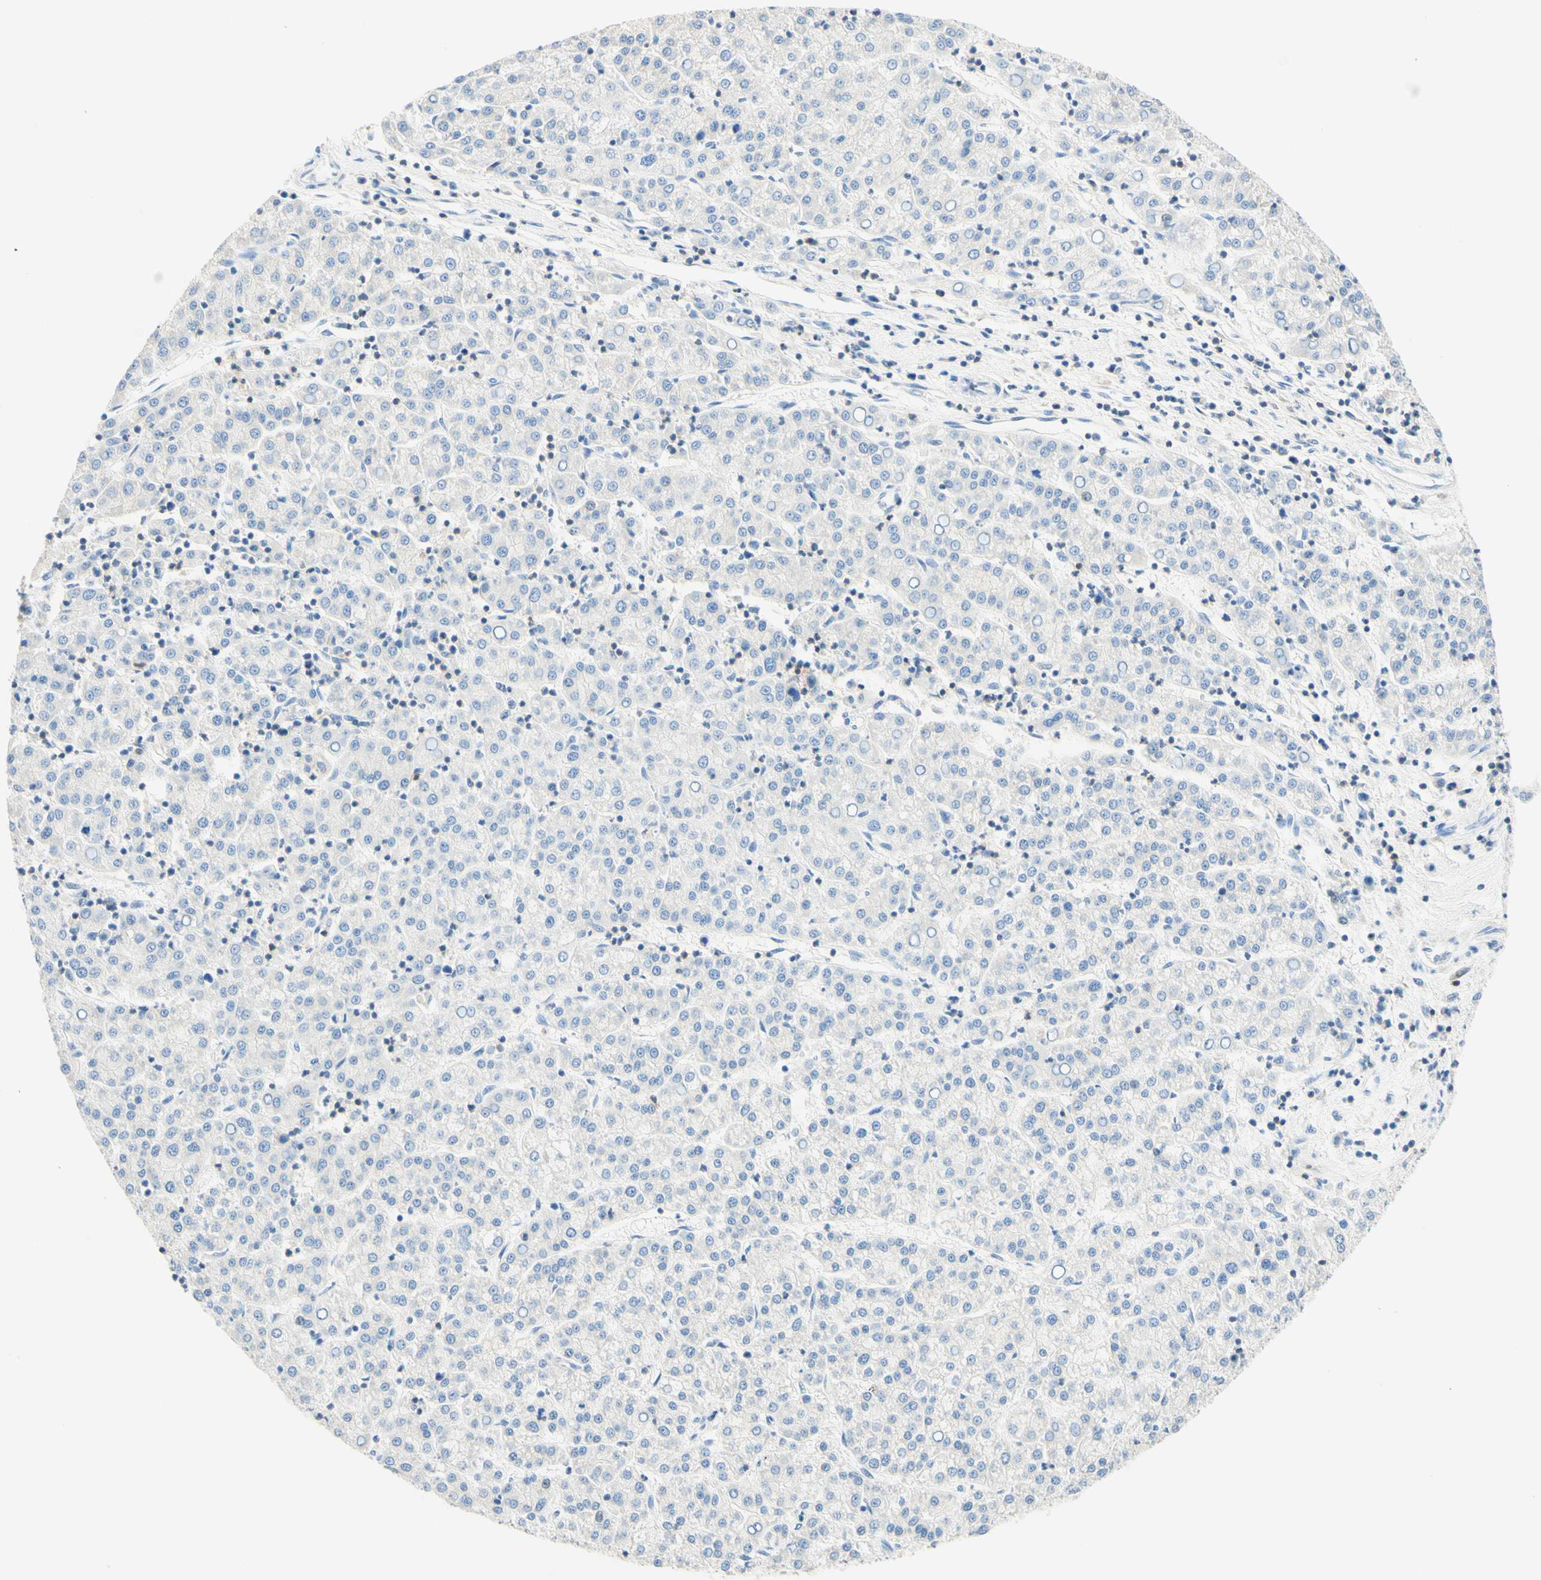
{"staining": {"intensity": "negative", "quantity": "none", "location": "none"}, "tissue": "liver cancer", "cell_type": "Tumor cells", "image_type": "cancer", "snomed": [{"axis": "morphology", "description": "Carcinoma, Hepatocellular, NOS"}, {"axis": "topography", "description": "Liver"}], "caption": "DAB (3,3'-diaminobenzidine) immunohistochemical staining of liver cancer shows no significant staining in tumor cells.", "gene": "LAT", "patient": {"sex": "female", "age": 58}}